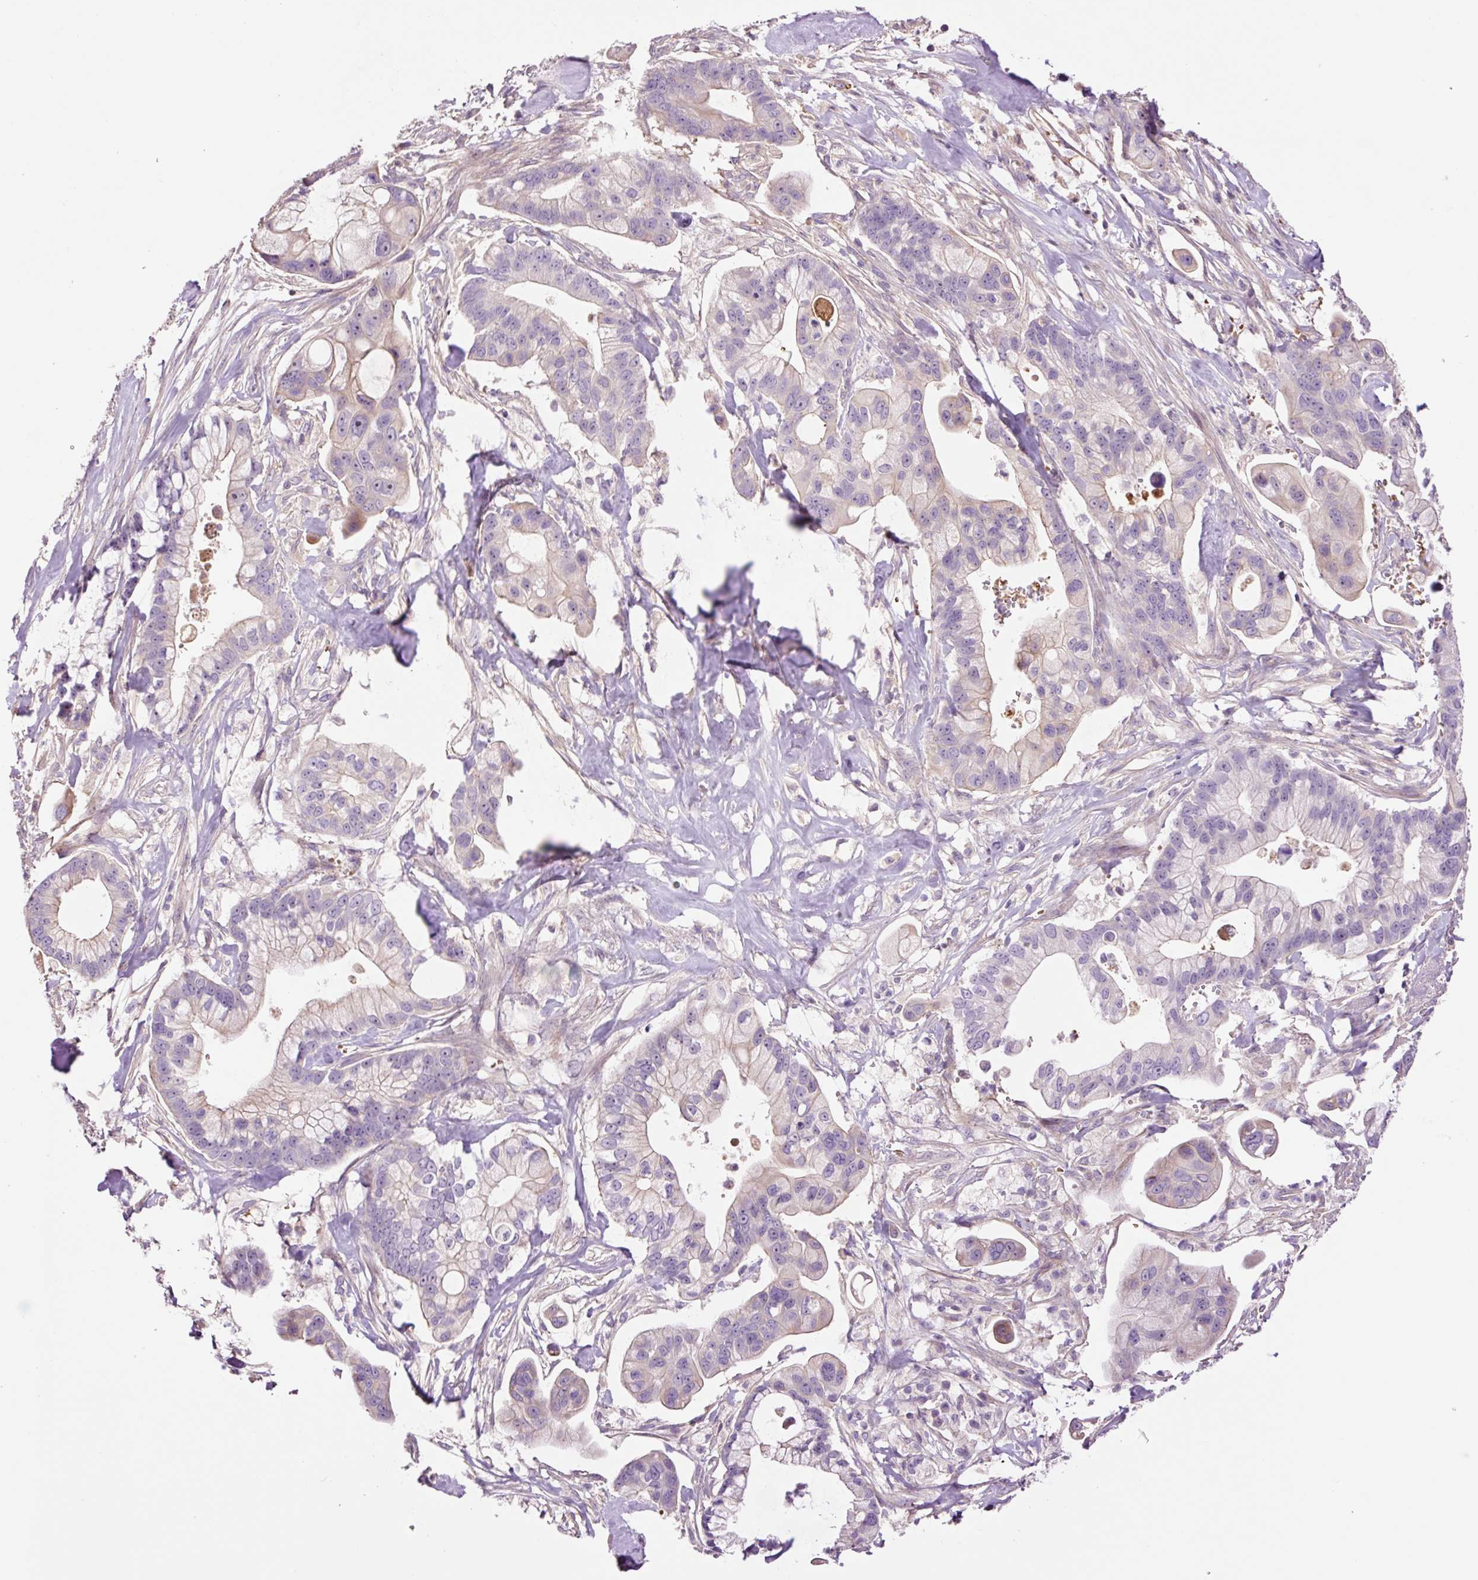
{"staining": {"intensity": "negative", "quantity": "none", "location": "none"}, "tissue": "pancreatic cancer", "cell_type": "Tumor cells", "image_type": "cancer", "snomed": [{"axis": "morphology", "description": "Adenocarcinoma, NOS"}, {"axis": "topography", "description": "Pancreas"}], "caption": "Immunohistochemistry (IHC) histopathology image of neoplastic tissue: human pancreatic adenocarcinoma stained with DAB reveals no significant protein positivity in tumor cells.", "gene": "TMEM235", "patient": {"sex": "male", "age": 68}}